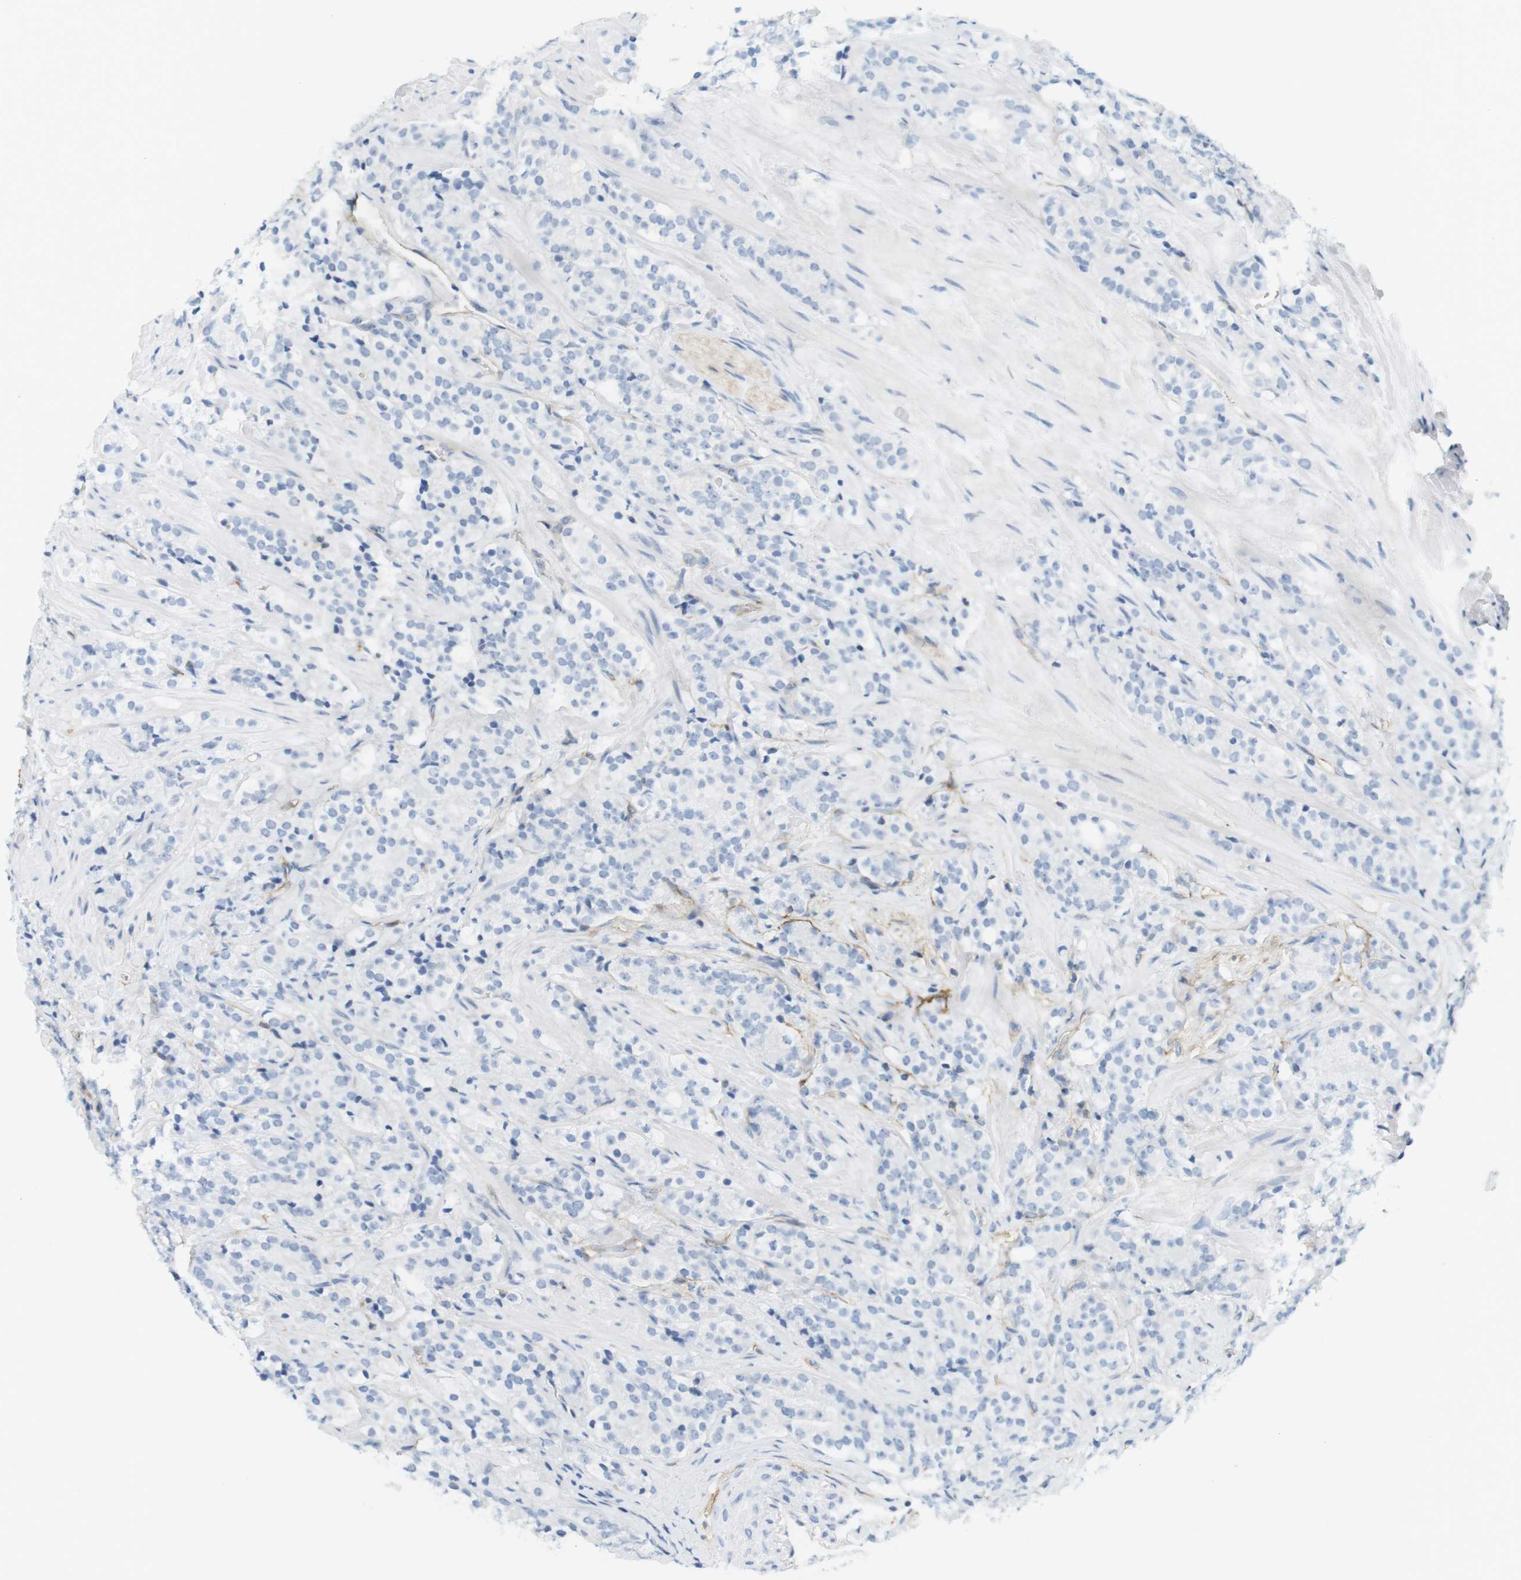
{"staining": {"intensity": "negative", "quantity": "none", "location": "none"}, "tissue": "prostate cancer", "cell_type": "Tumor cells", "image_type": "cancer", "snomed": [{"axis": "morphology", "description": "Adenocarcinoma, High grade"}, {"axis": "topography", "description": "Prostate"}], "caption": "Immunohistochemistry histopathology image of human prostate adenocarcinoma (high-grade) stained for a protein (brown), which shows no expression in tumor cells. (Brightfield microscopy of DAB immunohistochemistry (IHC) at high magnification).", "gene": "F2R", "patient": {"sex": "male", "age": 71}}